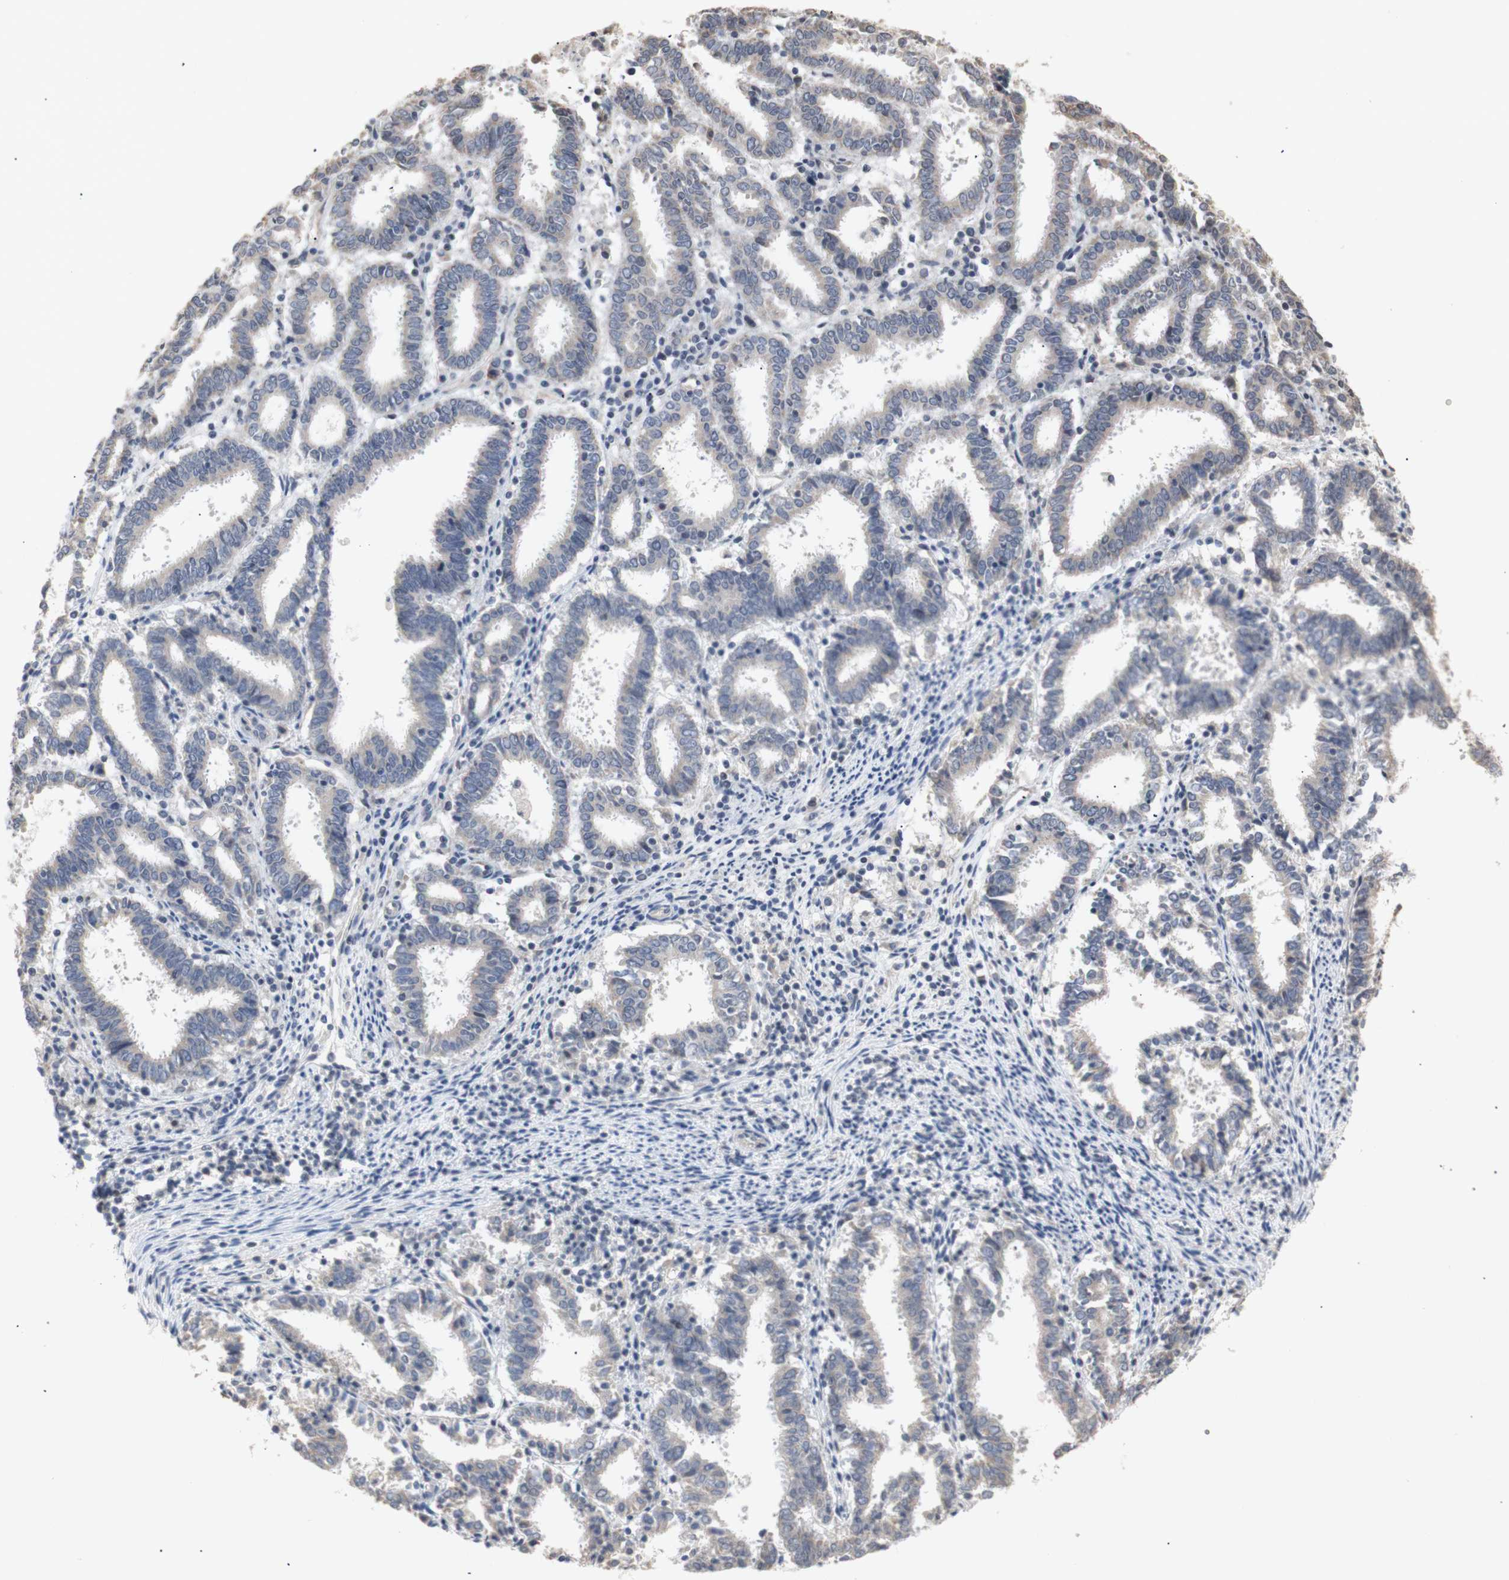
{"staining": {"intensity": "negative", "quantity": "none", "location": "none"}, "tissue": "endometrial cancer", "cell_type": "Tumor cells", "image_type": "cancer", "snomed": [{"axis": "morphology", "description": "Adenocarcinoma, NOS"}, {"axis": "topography", "description": "Uterus"}], "caption": "The immunohistochemistry (IHC) micrograph has no significant positivity in tumor cells of adenocarcinoma (endometrial) tissue.", "gene": "FOSB", "patient": {"sex": "female", "age": 83}}